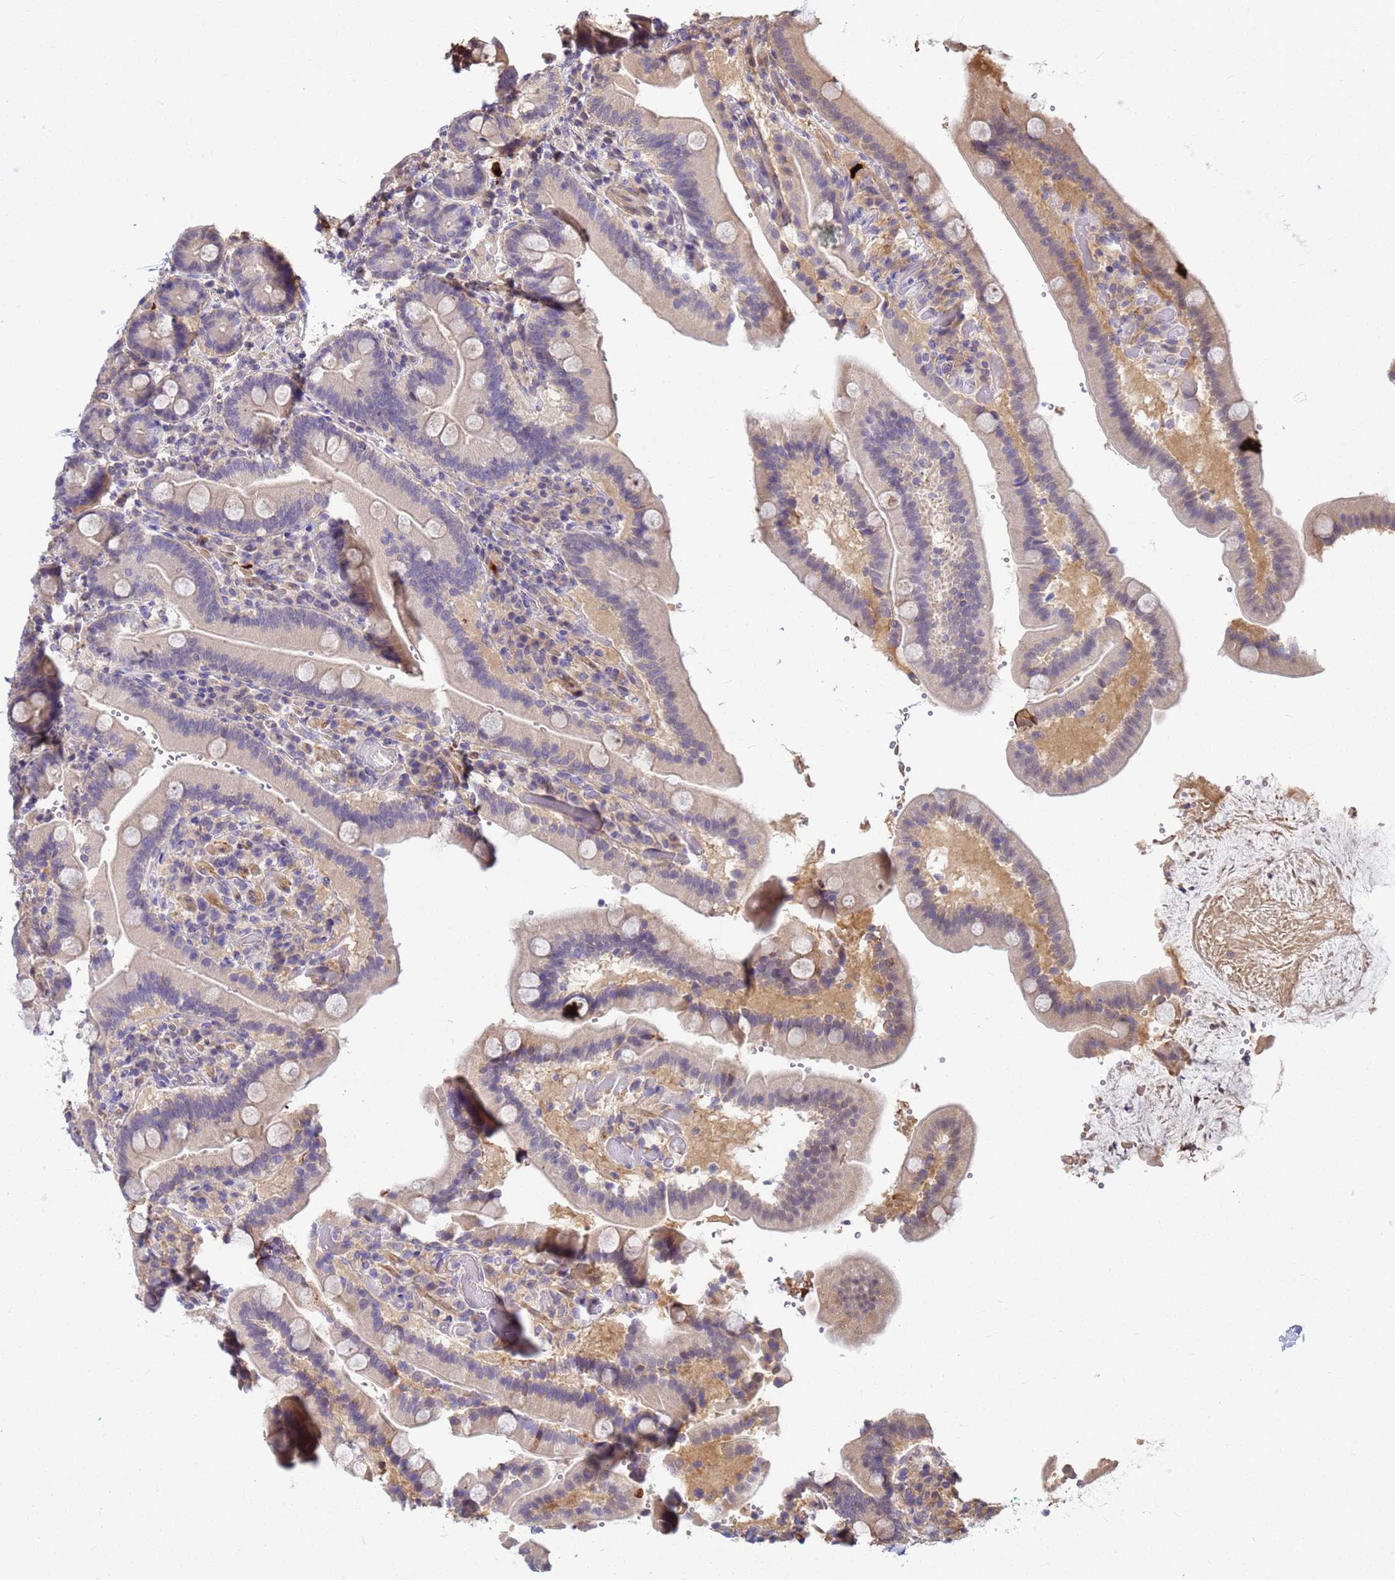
{"staining": {"intensity": "weak", "quantity": "<25%", "location": "cytoplasmic/membranous"}, "tissue": "duodenum", "cell_type": "Glandular cells", "image_type": "normal", "snomed": [{"axis": "morphology", "description": "Normal tissue, NOS"}, {"axis": "topography", "description": "Duodenum"}], "caption": "This is an immunohistochemistry (IHC) histopathology image of unremarkable human duodenum. There is no positivity in glandular cells.", "gene": "DUS4L", "patient": {"sex": "female", "age": 62}}